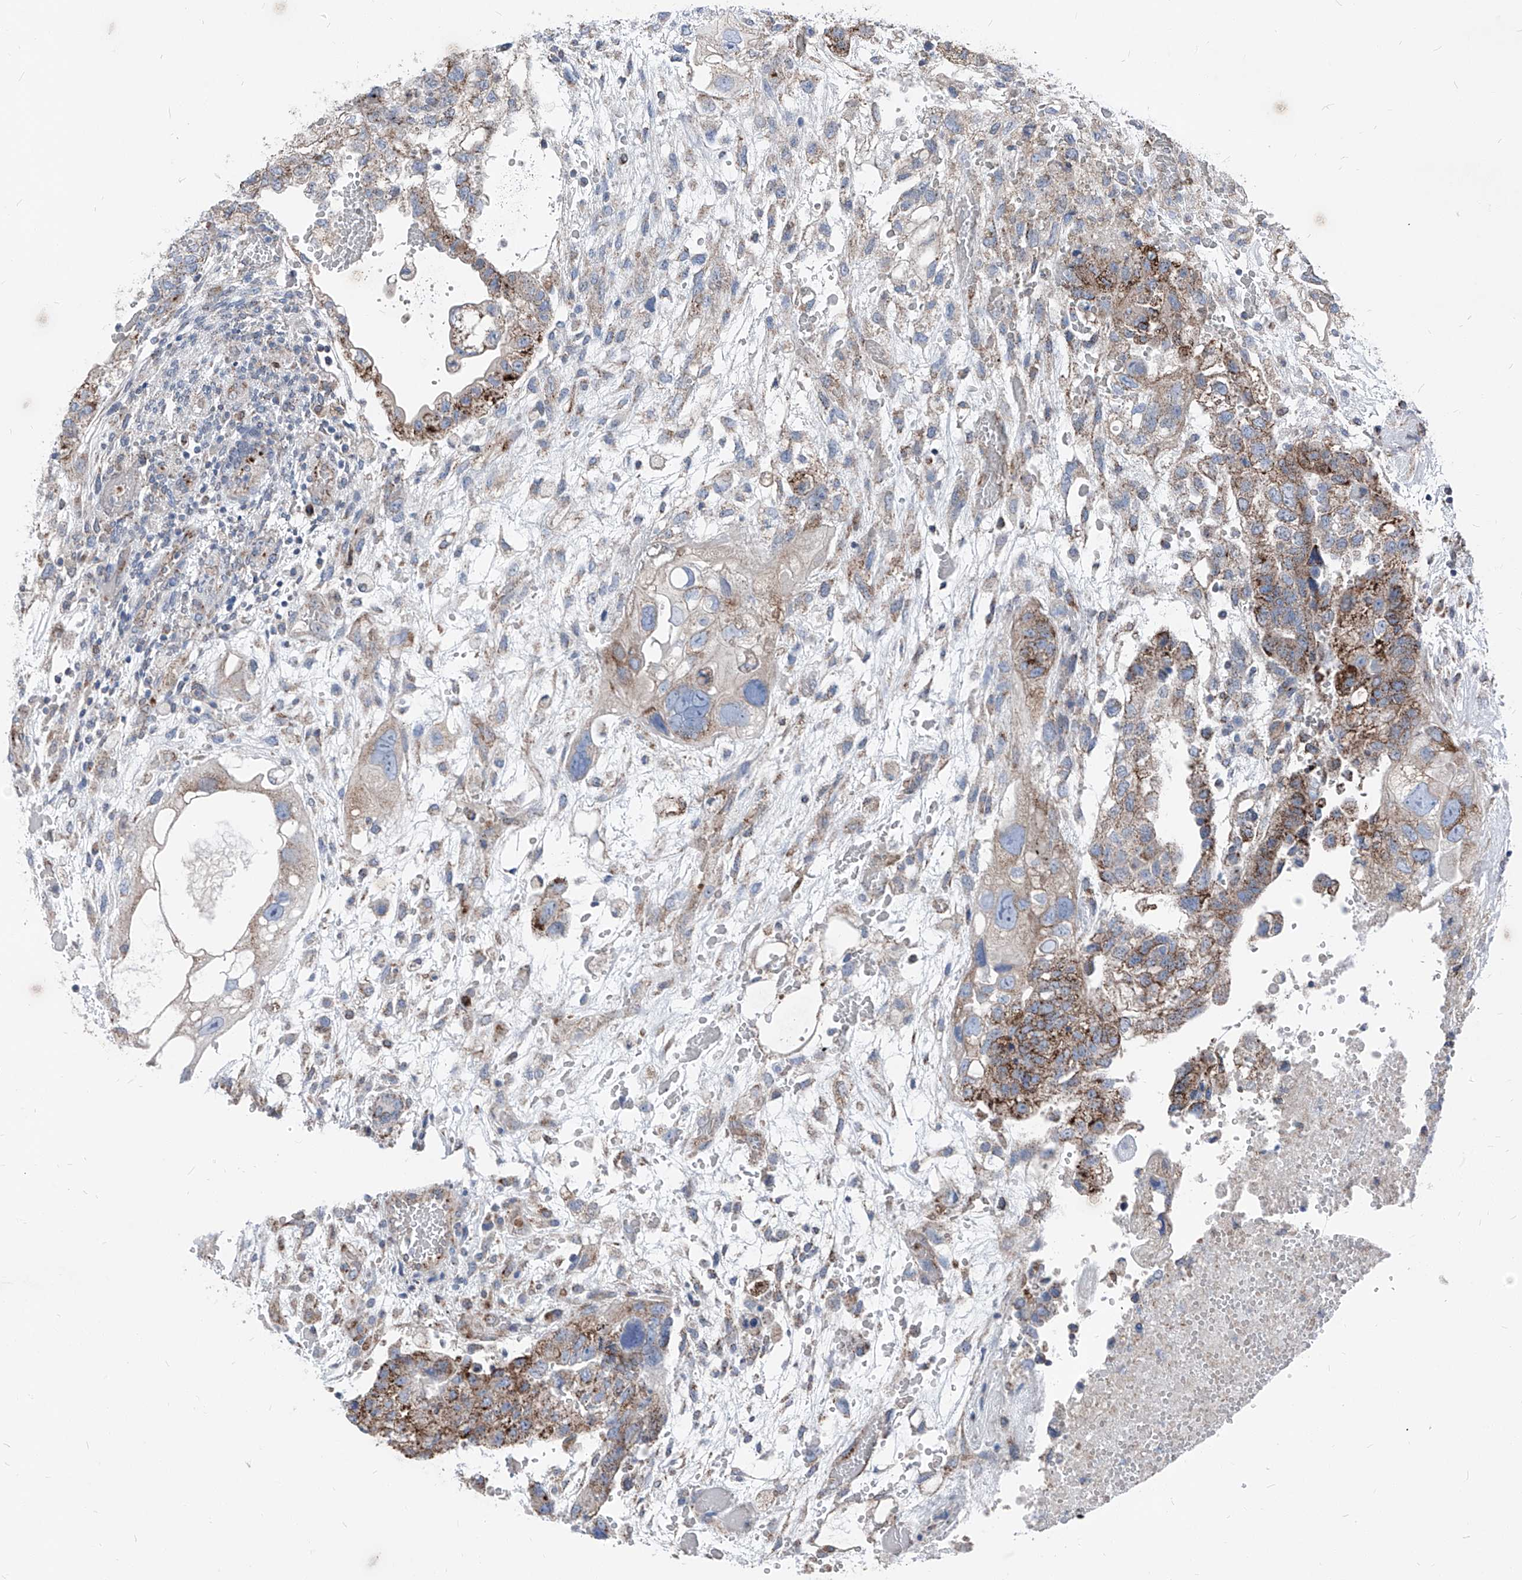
{"staining": {"intensity": "moderate", "quantity": "25%-75%", "location": "cytoplasmic/membranous"}, "tissue": "testis cancer", "cell_type": "Tumor cells", "image_type": "cancer", "snomed": [{"axis": "morphology", "description": "Carcinoma, Embryonal, NOS"}, {"axis": "topography", "description": "Testis"}], "caption": "IHC image of testis cancer stained for a protein (brown), which reveals medium levels of moderate cytoplasmic/membranous positivity in approximately 25%-75% of tumor cells.", "gene": "AGPS", "patient": {"sex": "male", "age": 36}}